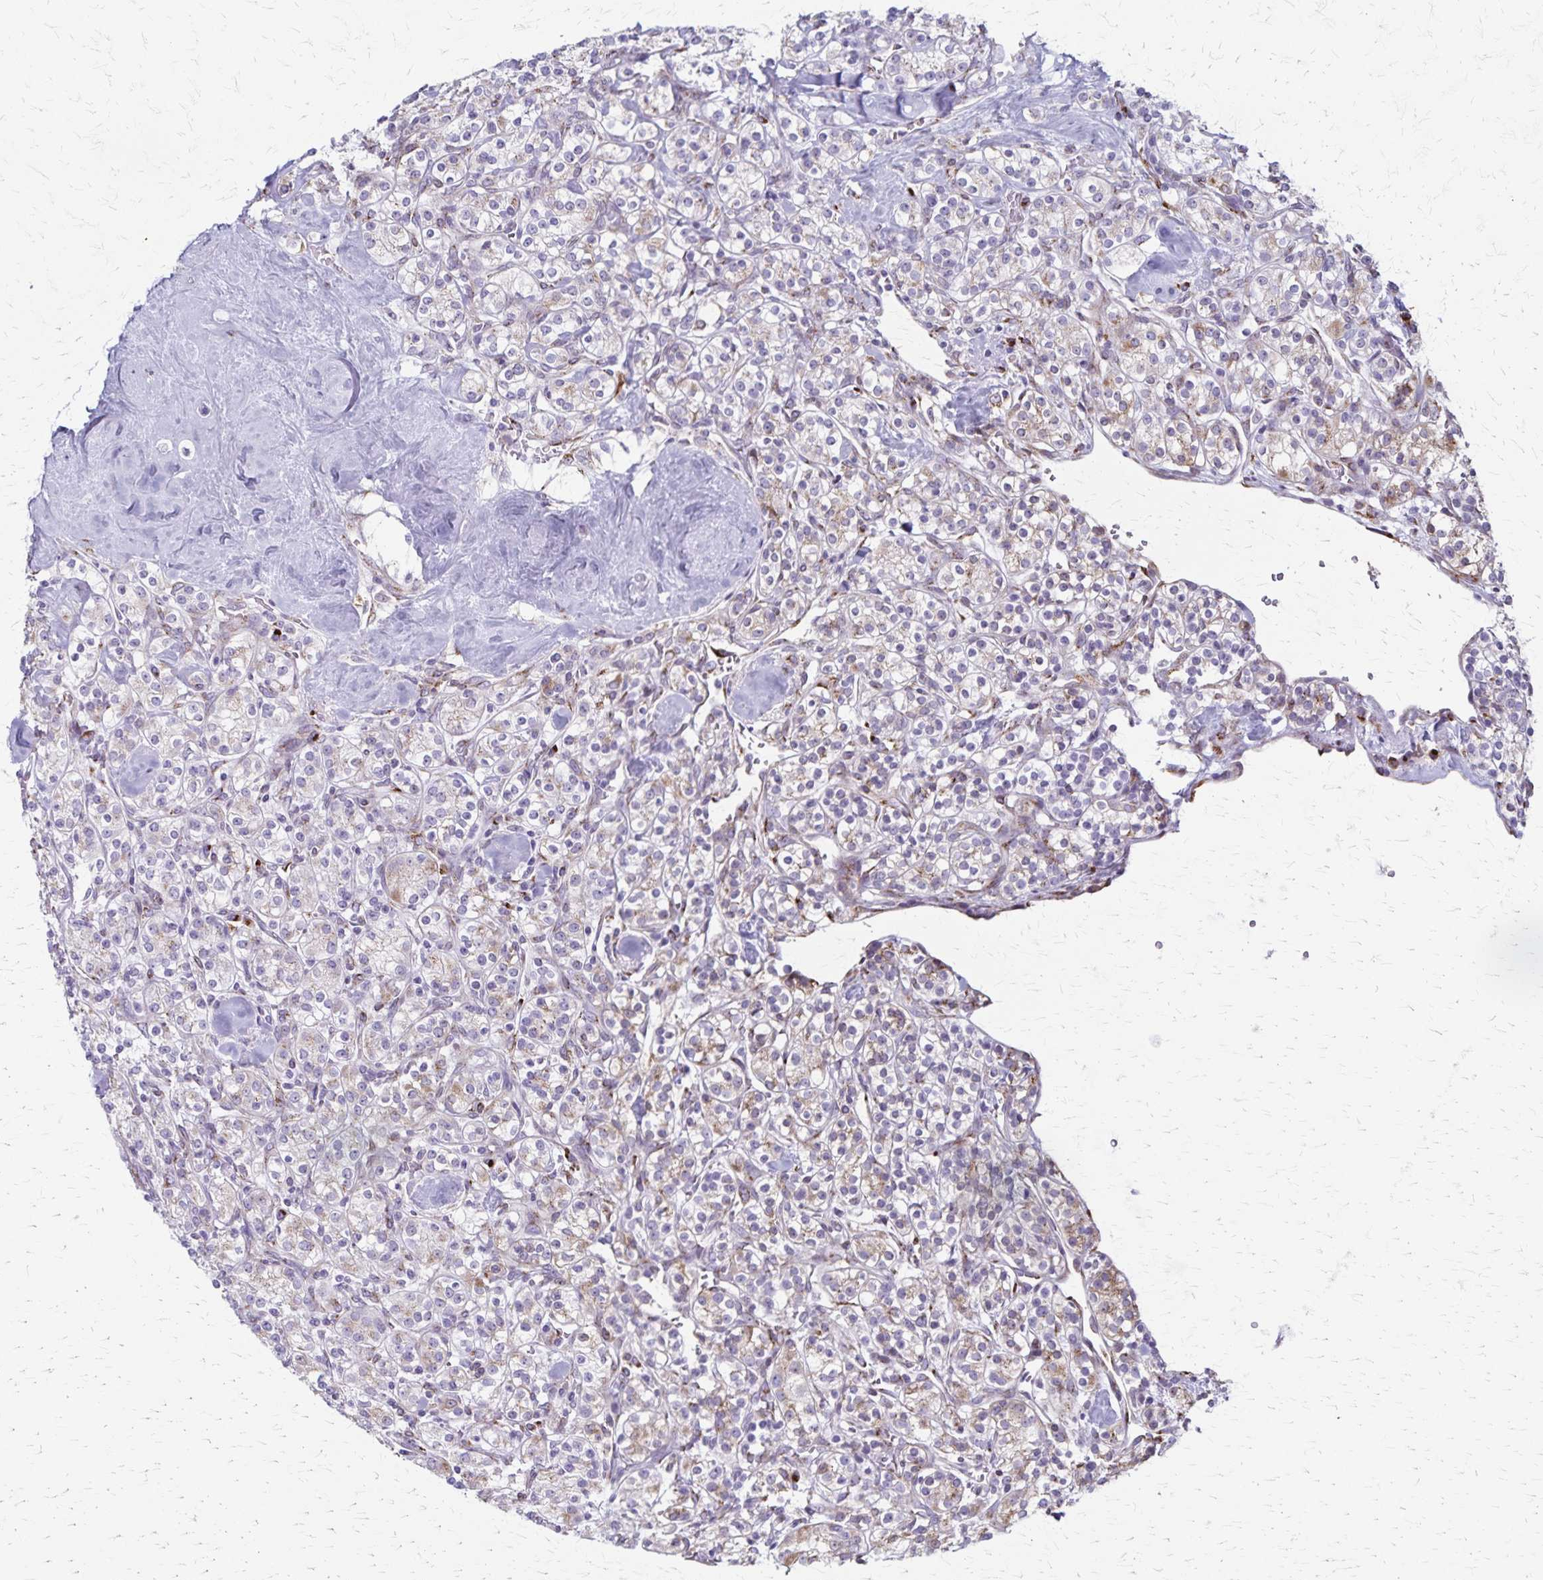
{"staining": {"intensity": "weak", "quantity": "<25%", "location": "cytoplasmic/membranous"}, "tissue": "renal cancer", "cell_type": "Tumor cells", "image_type": "cancer", "snomed": [{"axis": "morphology", "description": "Adenocarcinoma, NOS"}, {"axis": "topography", "description": "Kidney"}], "caption": "An immunohistochemistry (IHC) micrograph of renal adenocarcinoma is shown. There is no staining in tumor cells of renal adenocarcinoma.", "gene": "MCFD2", "patient": {"sex": "male", "age": 77}}